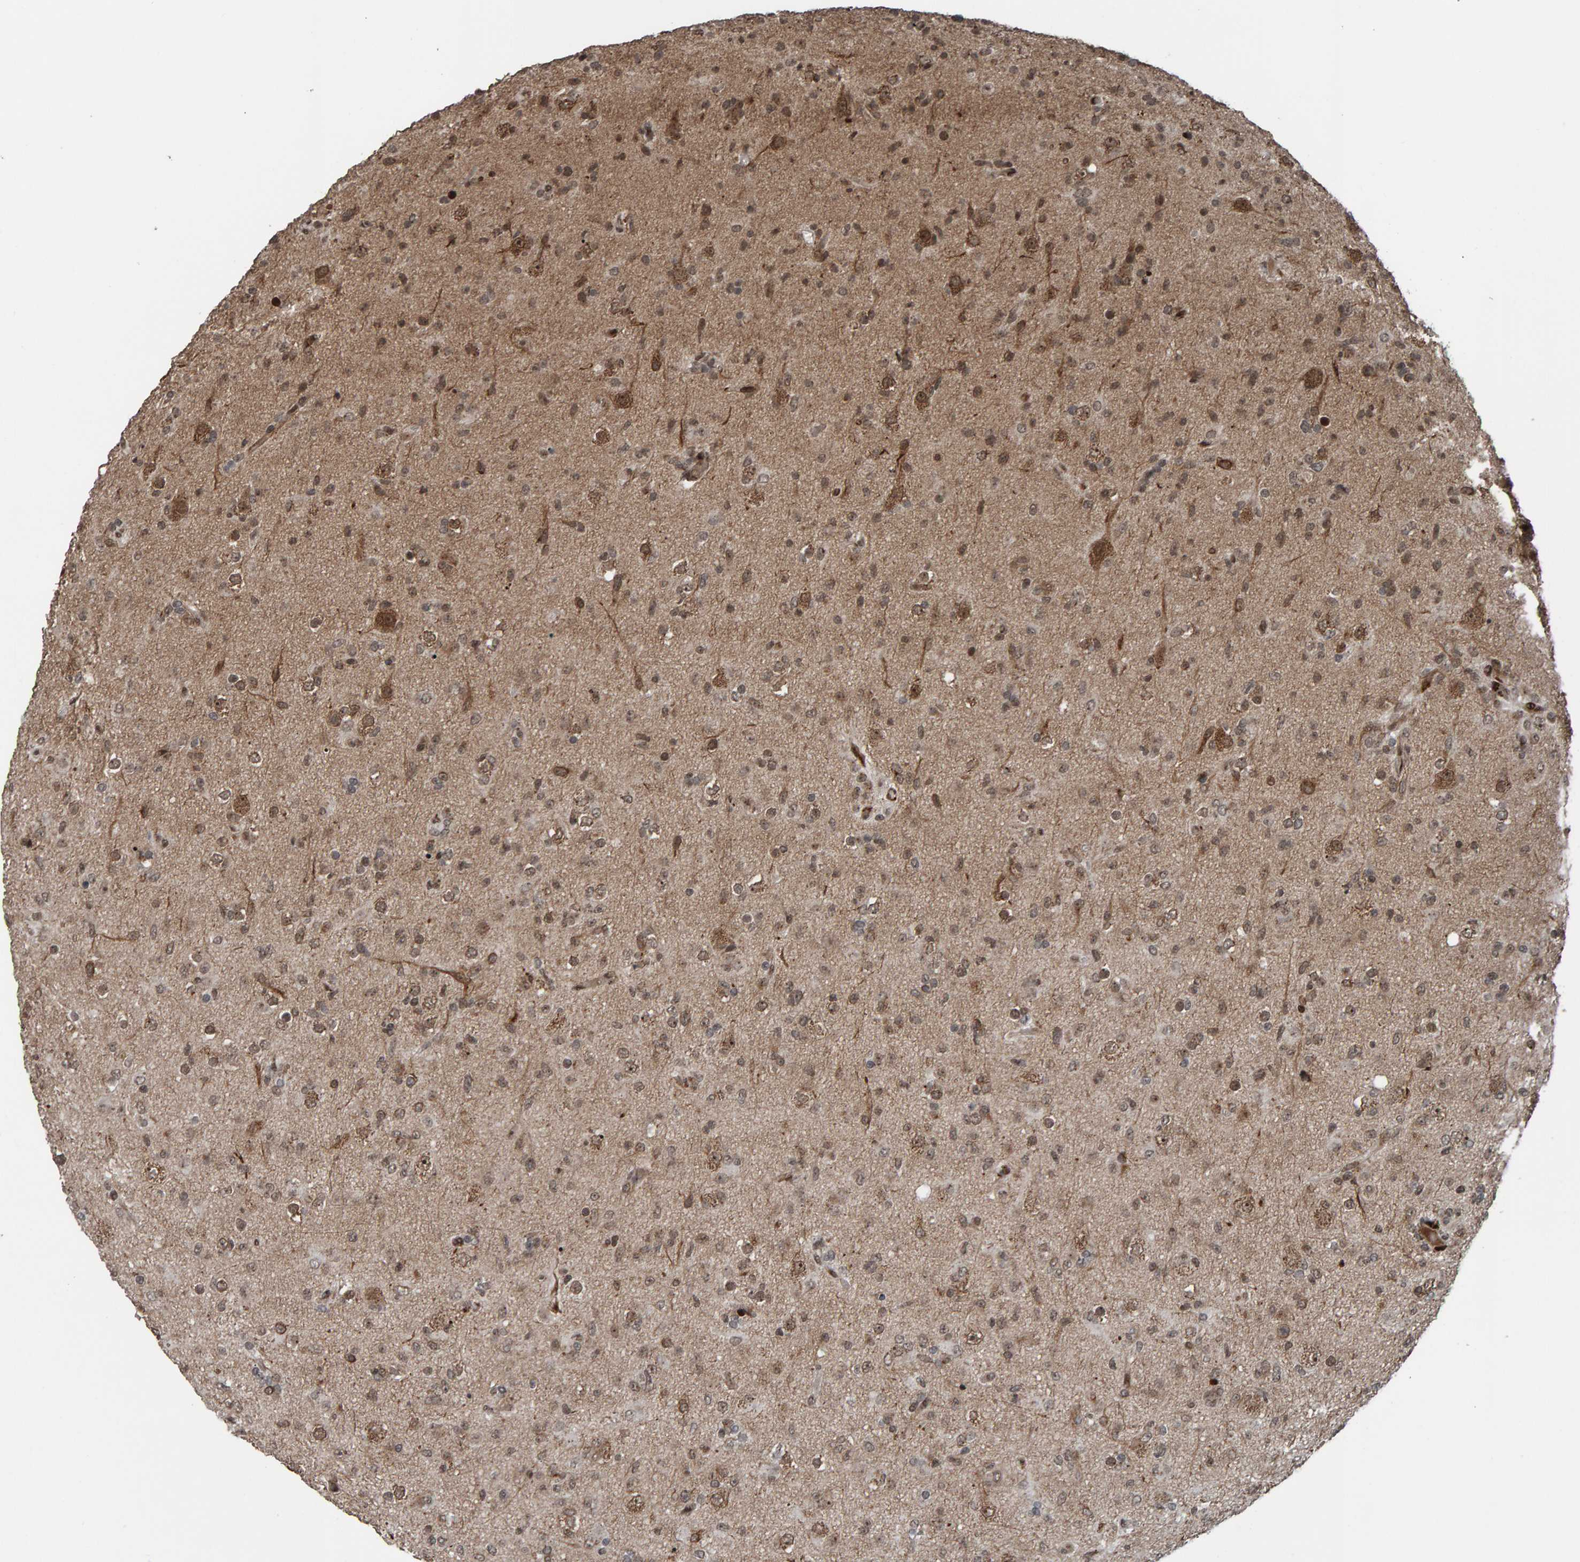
{"staining": {"intensity": "moderate", "quantity": "25%-75%", "location": "cytoplasmic/membranous,nuclear"}, "tissue": "glioma", "cell_type": "Tumor cells", "image_type": "cancer", "snomed": [{"axis": "morphology", "description": "Glioma, malignant, Low grade"}, {"axis": "topography", "description": "Brain"}], "caption": "Immunohistochemical staining of low-grade glioma (malignant) shows moderate cytoplasmic/membranous and nuclear protein expression in about 25%-75% of tumor cells.", "gene": "ZNF366", "patient": {"sex": "male", "age": 65}}